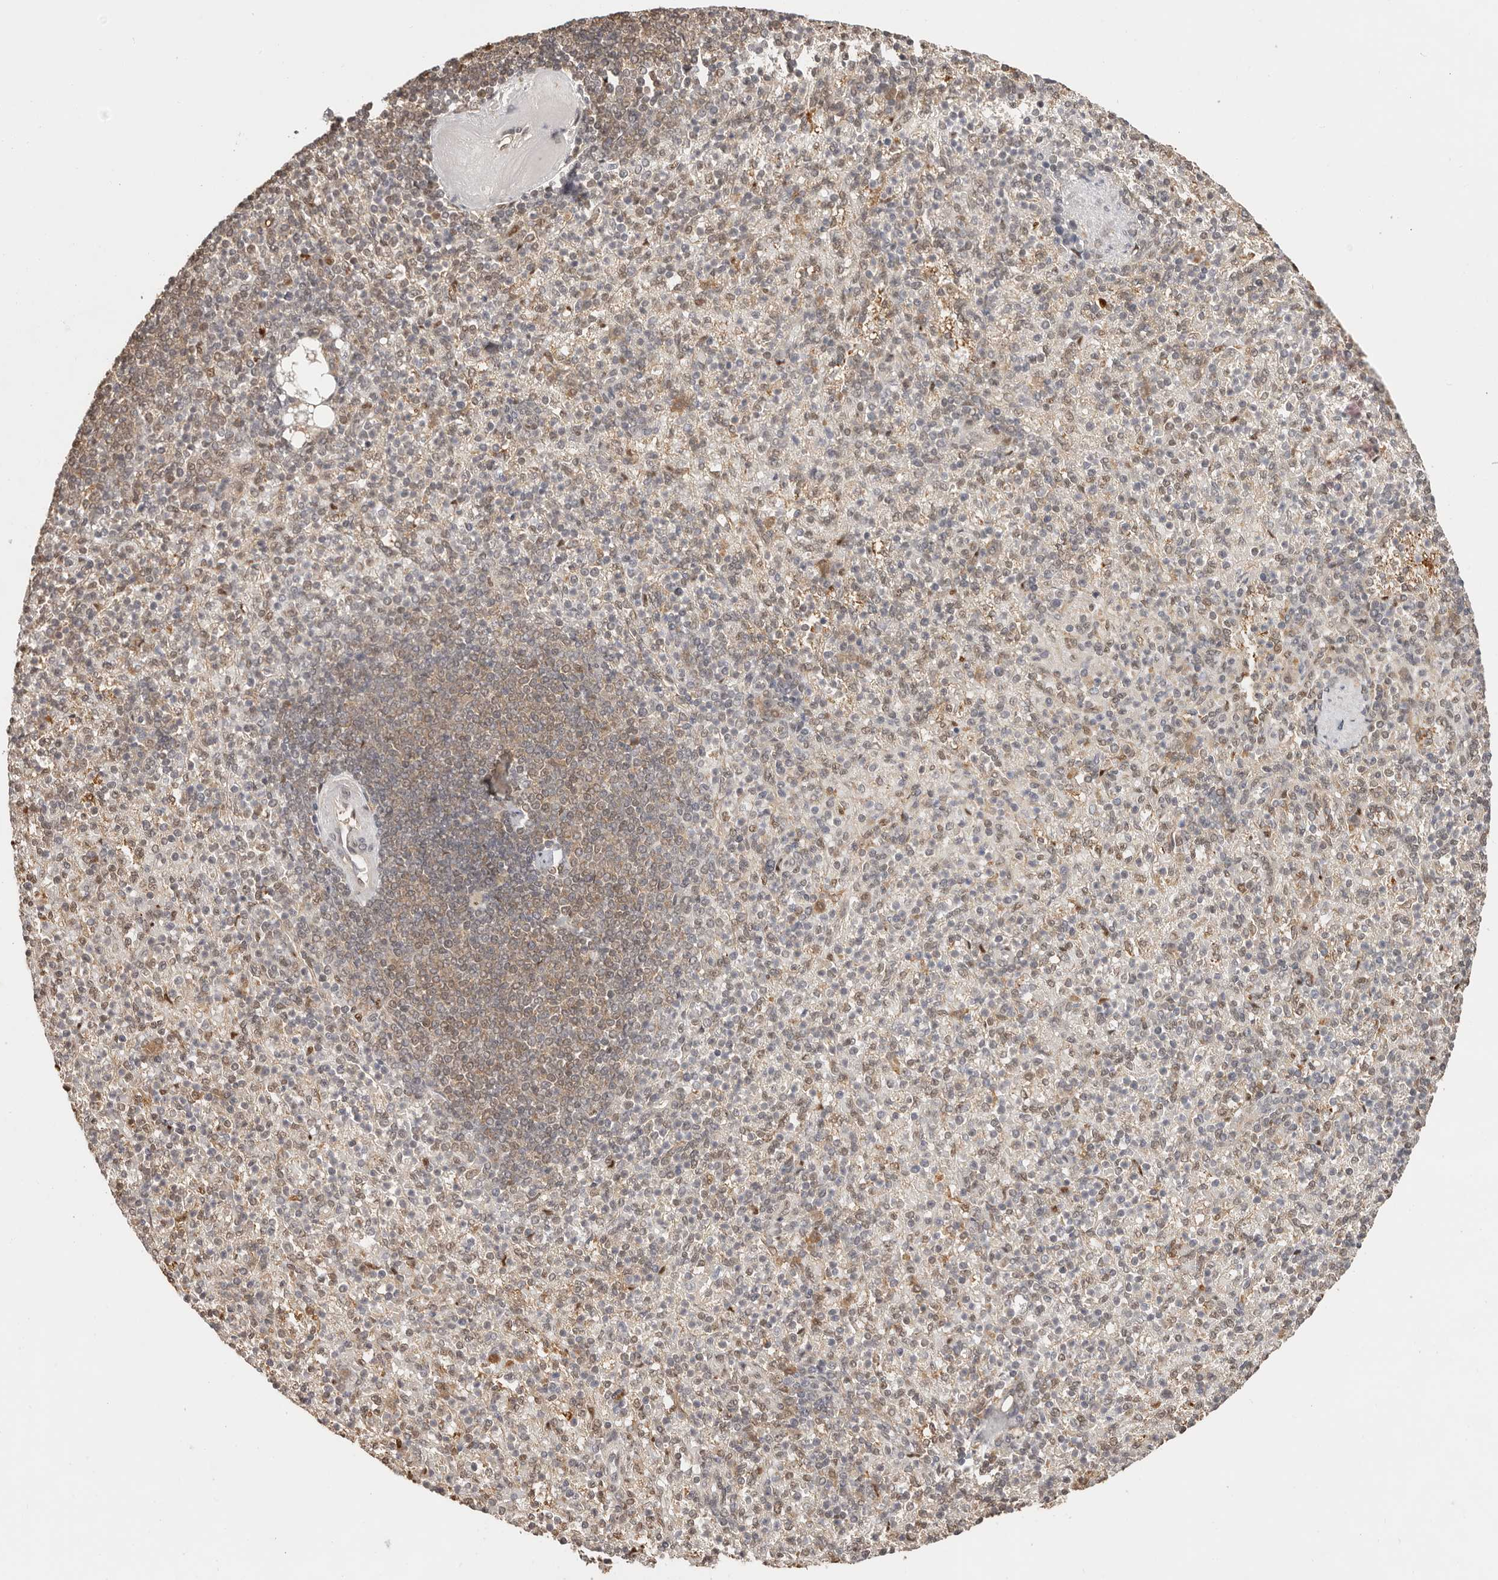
{"staining": {"intensity": "moderate", "quantity": "25%-75%", "location": "nuclear"}, "tissue": "spleen", "cell_type": "Cells in red pulp", "image_type": "normal", "snomed": [{"axis": "morphology", "description": "Normal tissue, NOS"}, {"axis": "topography", "description": "Spleen"}], "caption": "Immunohistochemical staining of unremarkable spleen exhibits medium levels of moderate nuclear staining in approximately 25%-75% of cells in red pulp. The staining was performed using DAB (3,3'-diaminobenzidine) to visualize the protein expression in brown, while the nuclei were stained in blue with hematoxylin (Magnification: 20x).", "gene": "PSMA5", "patient": {"sex": "female", "age": 74}}